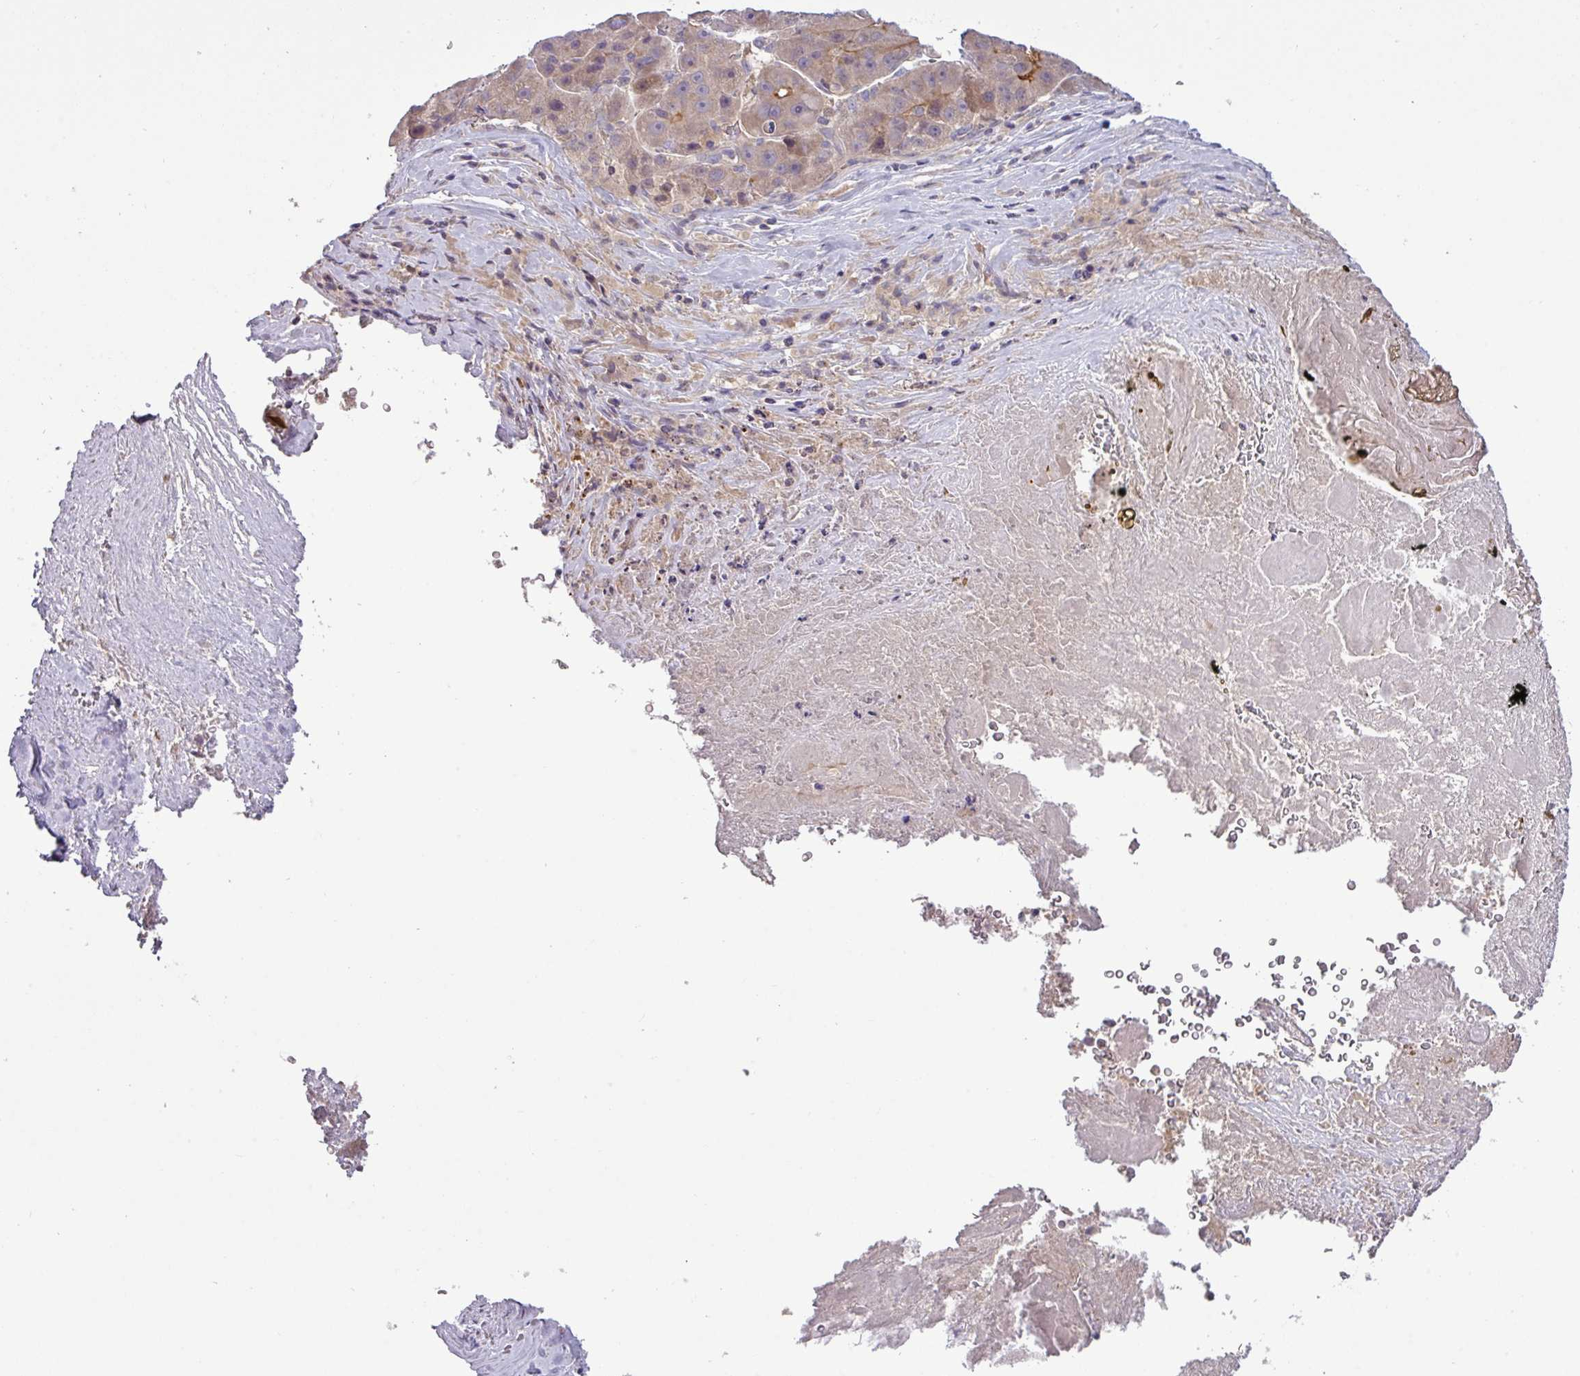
{"staining": {"intensity": "weak", "quantity": "<25%", "location": "cytoplasmic/membranous"}, "tissue": "liver cancer", "cell_type": "Tumor cells", "image_type": "cancer", "snomed": [{"axis": "morphology", "description": "Carcinoma, Hepatocellular, NOS"}, {"axis": "topography", "description": "Liver"}], "caption": "The micrograph displays no staining of tumor cells in liver hepatocellular carcinoma.", "gene": "TMEM62", "patient": {"sex": "male", "age": 76}}